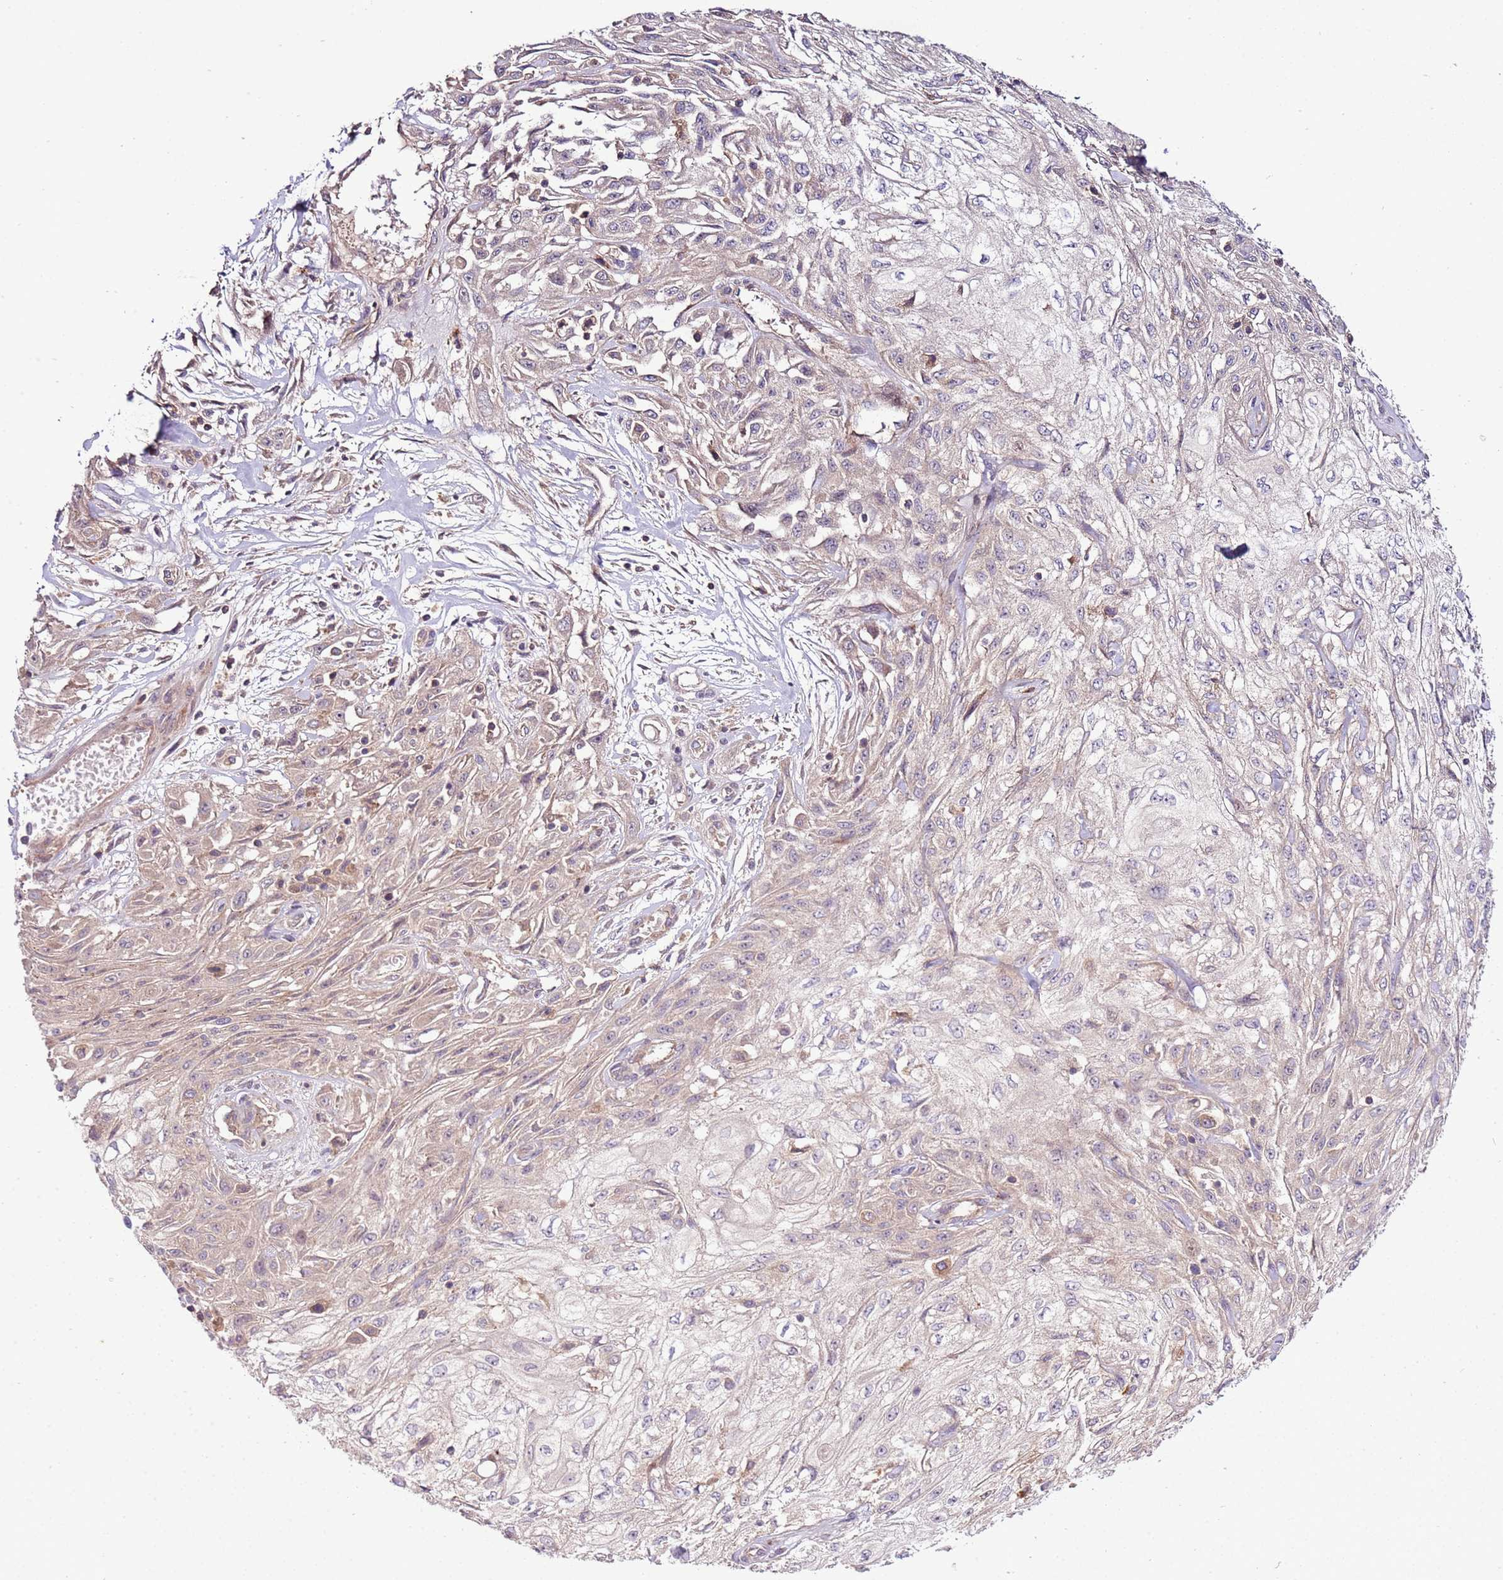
{"staining": {"intensity": "negative", "quantity": "none", "location": "none"}, "tissue": "skin cancer", "cell_type": "Tumor cells", "image_type": "cancer", "snomed": [{"axis": "morphology", "description": "Squamous cell carcinoma, NOS"}, {"axis": "morphology", "description": "Squamous cell carcinoma, metastatic, NOS"}, {"axis": "topography", "description": "Skin"}, {"axis": "topography", "description": "Lymph node"}], "caption": "IHC of human skin squamous cell carcinoma shows no expression in tumor cells.", "gene": "ZNF624", "patient": {"sex": "male", "age": 75}}